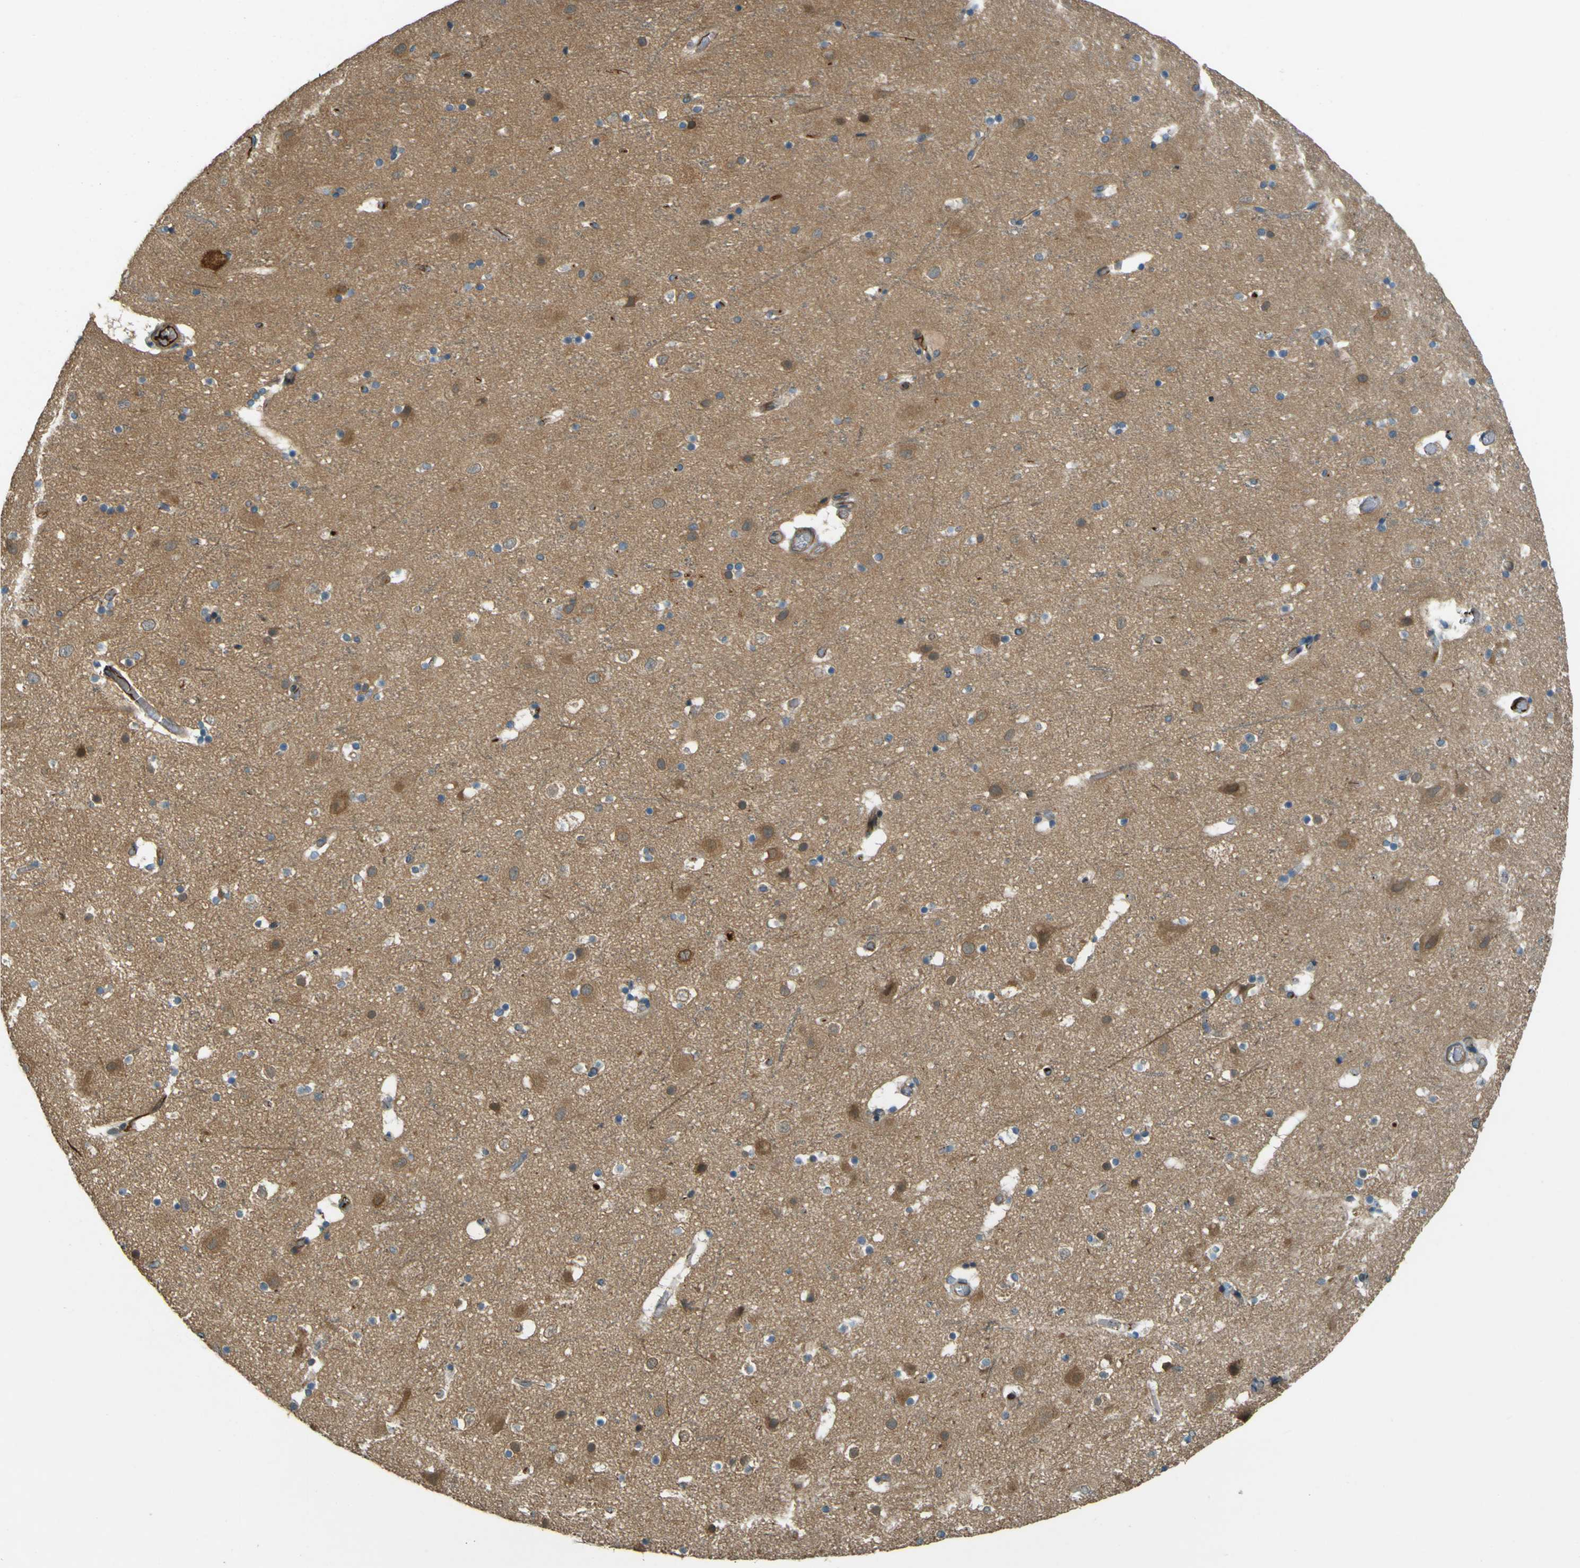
{"staining": {"intensity": "moderate", "quantity": ">75%", "location": "cytoplasmic/membranous"}, "tissue": "cerebral cortex", "cell_type": "Endothelial cells", "image_type": "normal", "snomed": [{"axis": "morphology", "description": "Normal tissue, NOS"}, {"axis": "topography", "description": "Cerebral cortex"}], "caption": "The immunohistochemical stain shows moderate cytoplasmic/membranous positivity in endothelial cells of unremarkable cerebral cortex. (IHC, brightfield microscopy, high magnification).", "gene": "LPCAT1", "patient": {"sex": "male", "age": 45}}